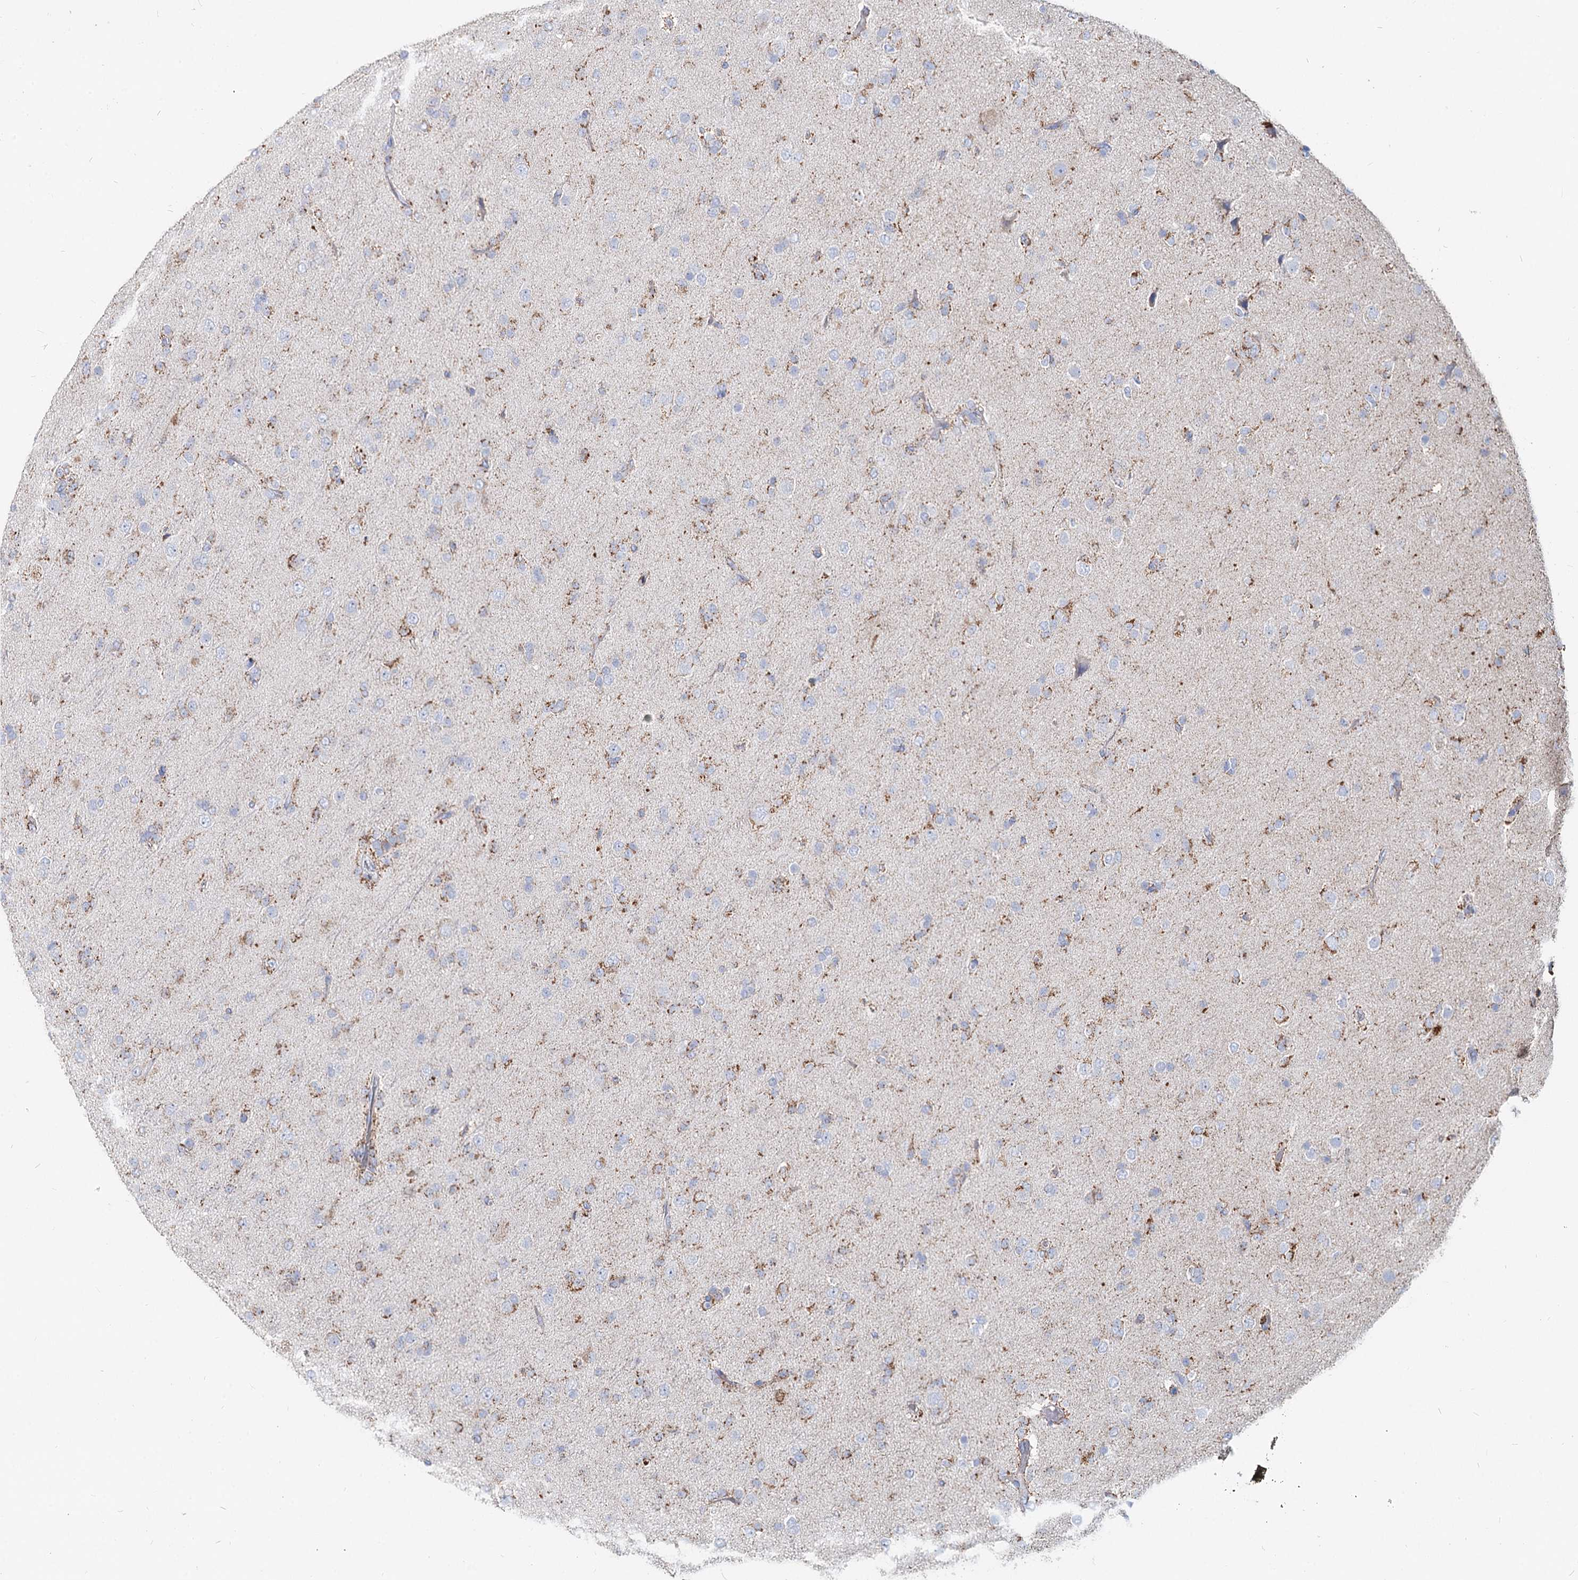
{"staining": {"intensity": "moderate", "quantity": "<25%", "location": "cytoplasmic/membranous"}, "tissue": "glioma", "cell_type": "Tumor cells", "image_type": "cancer", "snomed": [{"axis": "morphology", "description": "Glioma, malignant, Low grade"}, {"axis": "topography", "description": "Brain"}], "caption": "The micrograph exhibits staining of glioma, revealing moderate cytoplasmic/membranous protein positivity (brown color) within tumor cells.", "gene": "MCCC2", "patient": {"sex": "male", "age": 65}}